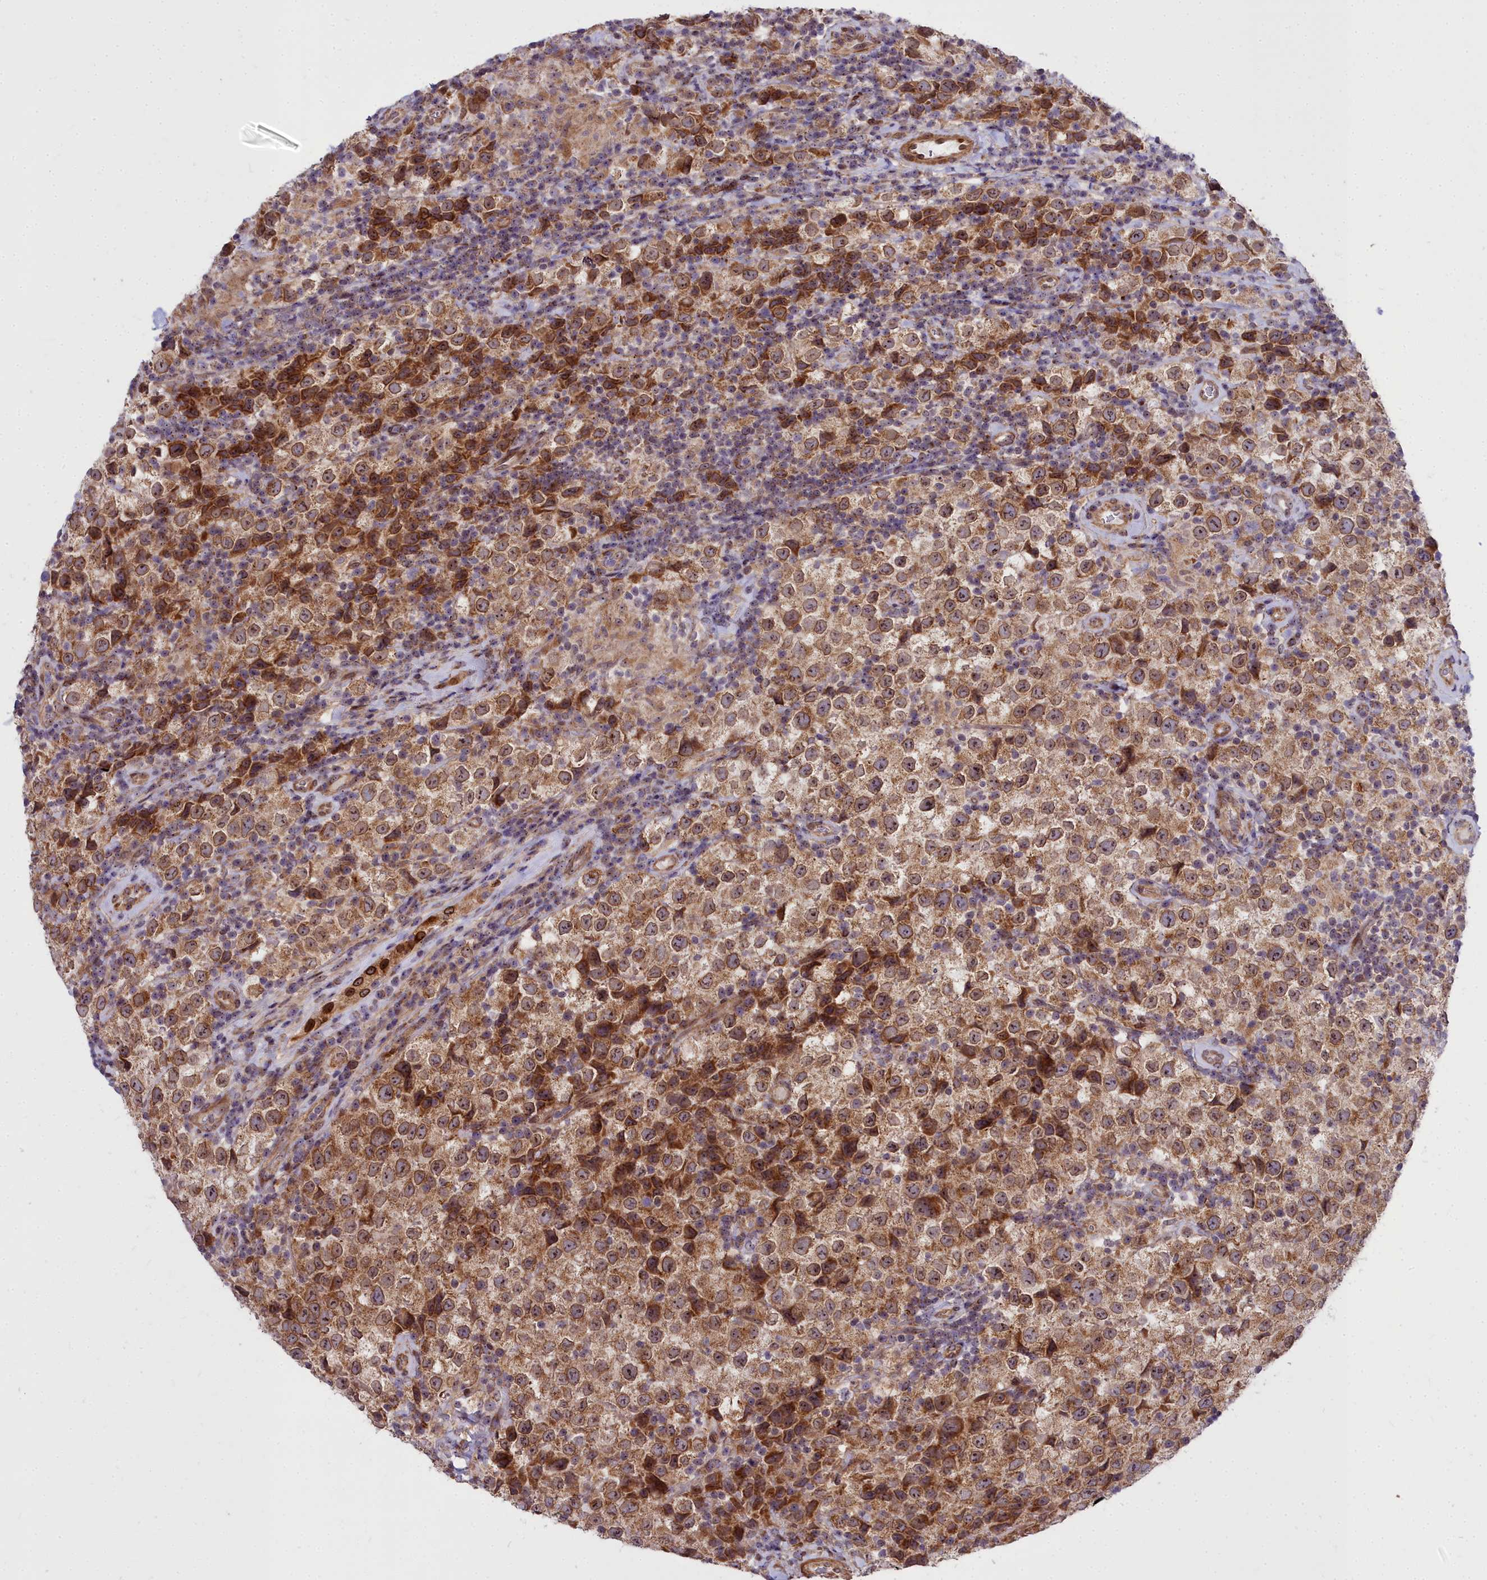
{"staining": {"intensity": "moderate", "quantity": ">75%", "location": "cytoplasmic/membranous,nuclear"}, "tissue": "testis cancer", "cell_type": "Tumor cells", "image_type": "cancer", "snomed": [{"axis": "morphology", "description": "Seminoma, NOS"}, {"axis": "morphology", "description": "Carcinoma, Embryonal, NOS"}, {"axis": "topography", "description": "Testis"}], "caption": "Protein staining displays moderate cytoplasmic/membranous and nuclear staining in approximately >75% of tumor cells in testis cancer (embryonal carcinoma).", "gene": "ABCB8", "patient": {"sex": "male", "age": 41}}